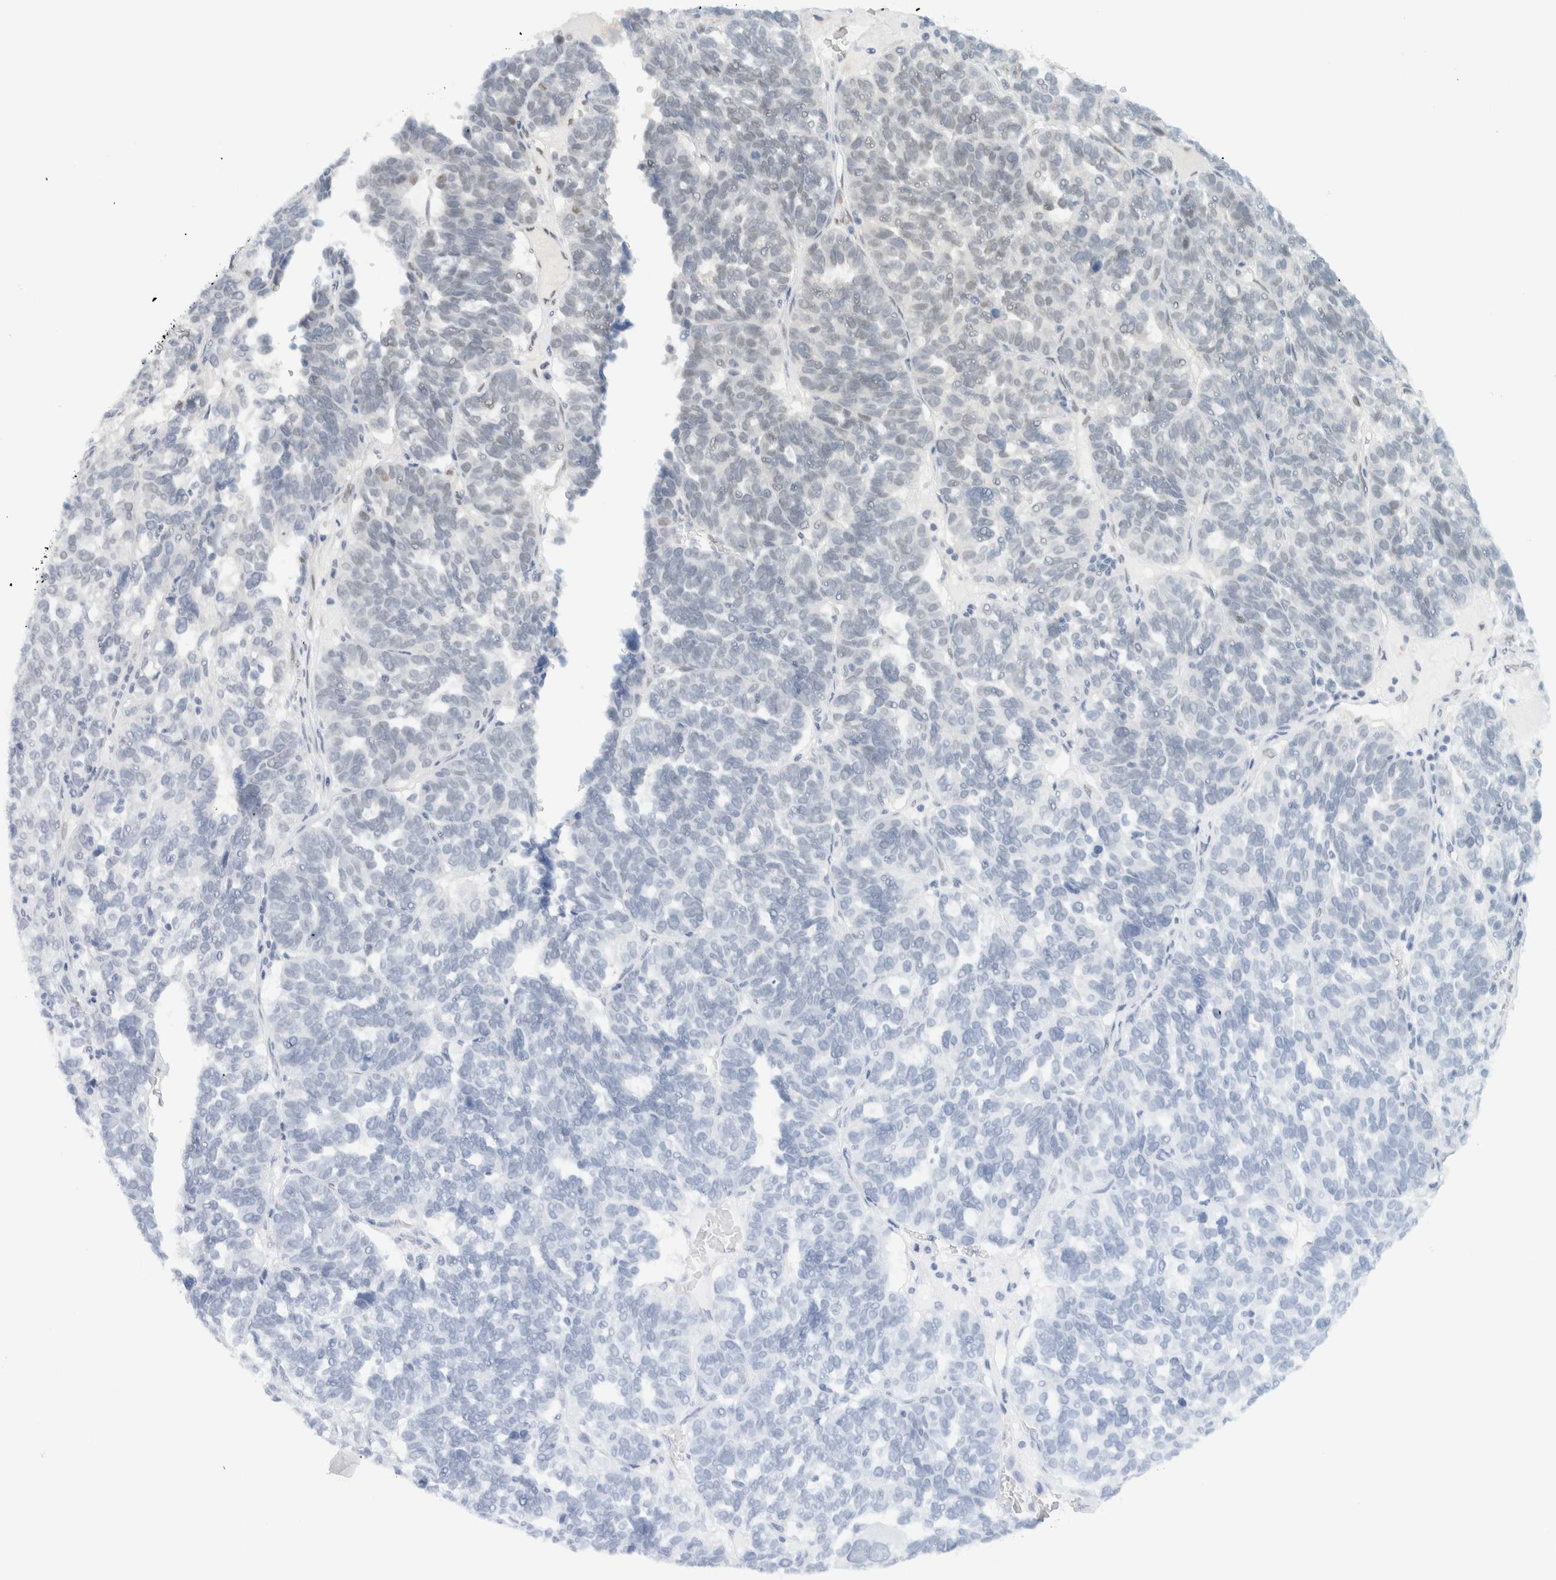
{"staining": {"intensity": "negative", "quantity": "none", "location": "none"}, "tissue": "ovarian cancer", "cell_type": "Tumor cells", "image_type": "cancer", "snomed": [{"axis": "morphology", "description": "Cystadenocarcinoma, serous, NOS"}, {"axis": "topography", "description": "Ovary"}], "caption": "This micrograph is of serous cystadenocarcinoma (ovarian) stained with IHC to label a protein in brown with the nuclei are counter-stained blue. There is no staining in tumor cells.", "gene": "ZNF683", "patient": {"sex": "female", "age": 59}}